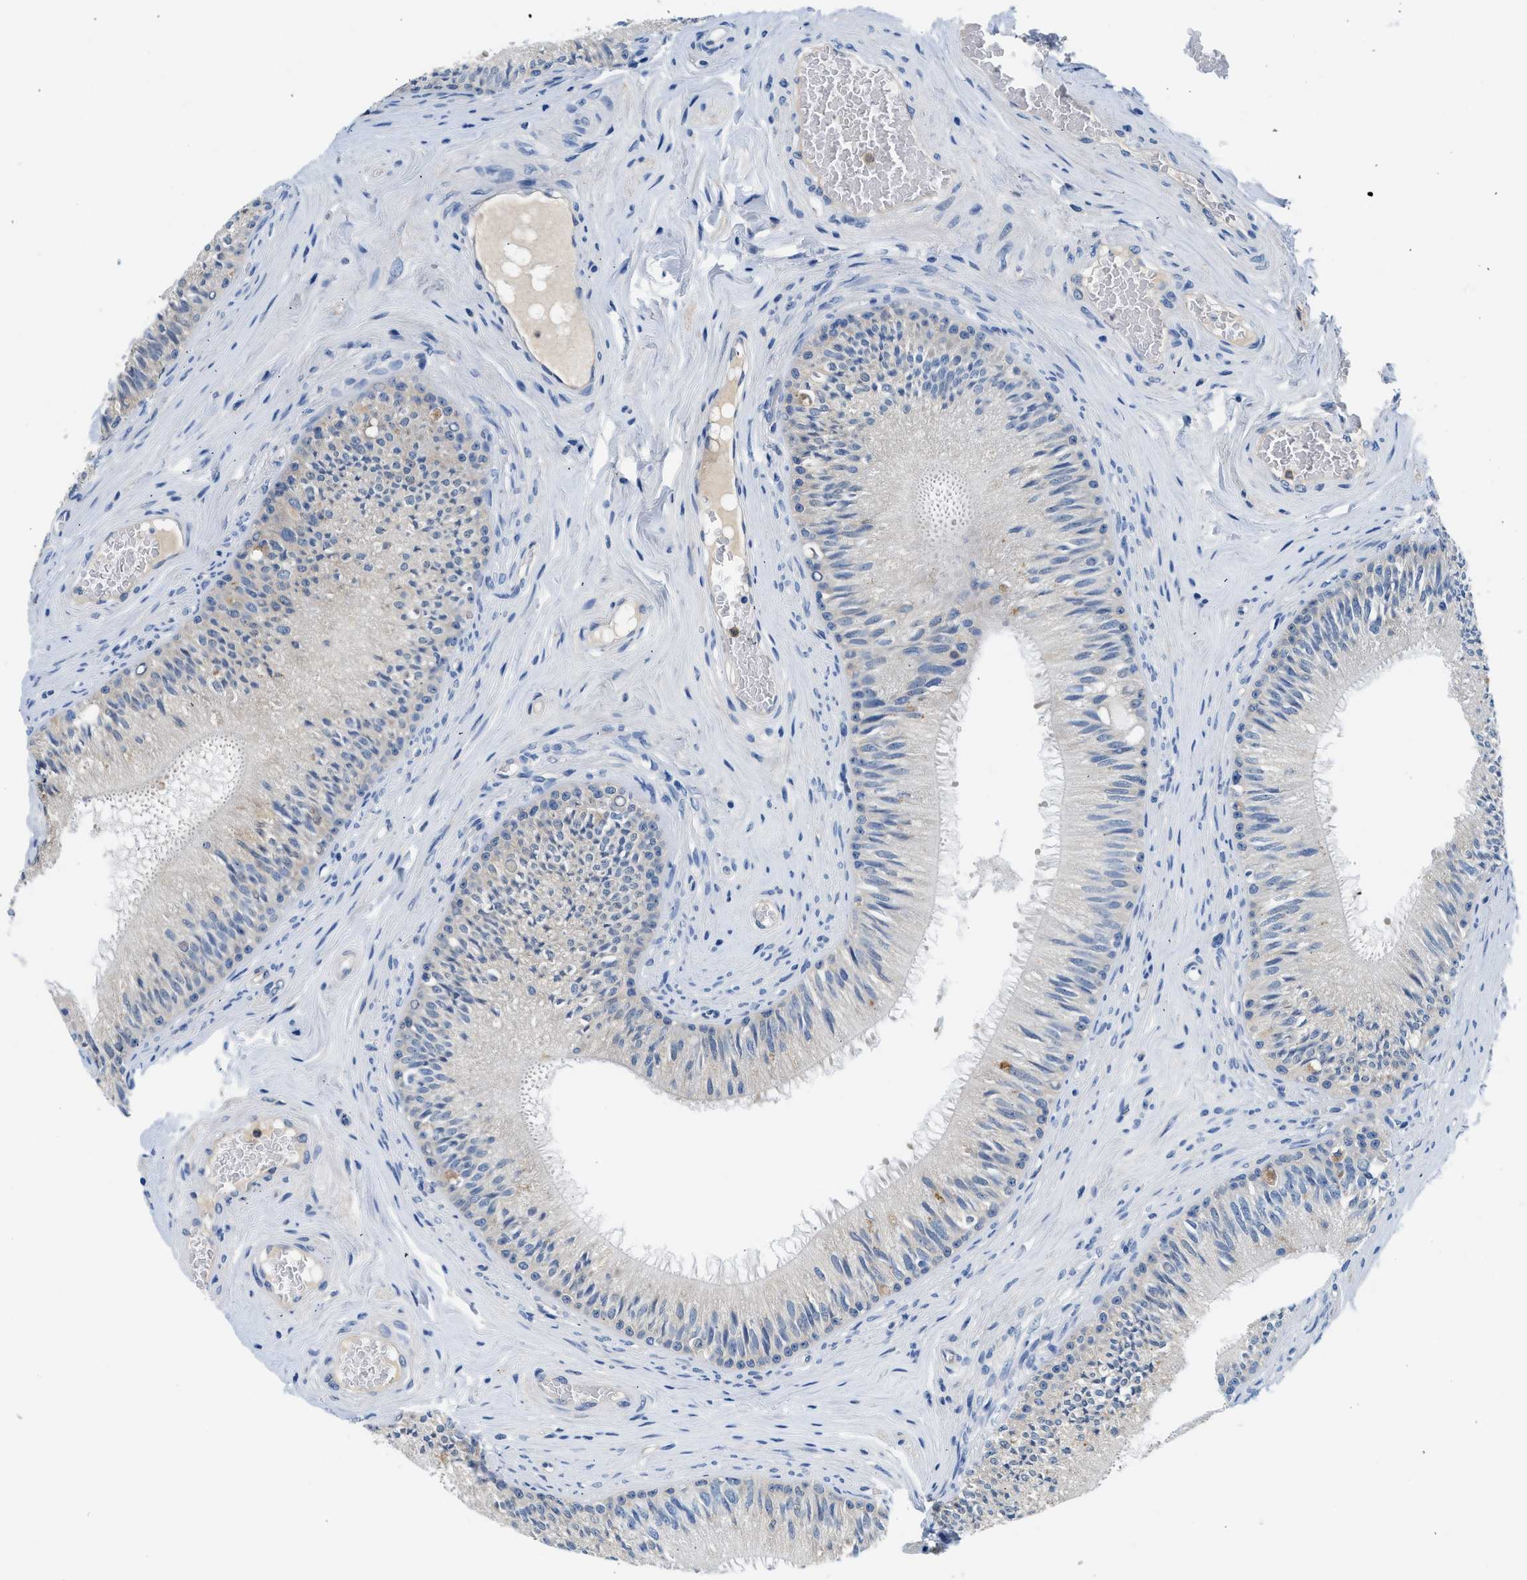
{"staining": {"intensity": "negative", "quantity": "none", "location": "none"}, "tissue": "epididymis", "cell_type": "Glandular cells", "image_type": "normal", "snomed": [{"axis": "morphology", "description": "Normal tissue, NOS"}, {"axis": "topography", "description": "Testis"}, {"axis": "topography", "description": "Epididymis"}], "caption": "The photomicrograph demonstrates no significant expression in glandular cells of epididymis.", "gene": "FADS6", "patient": {"sex": "male", "age": 36}}